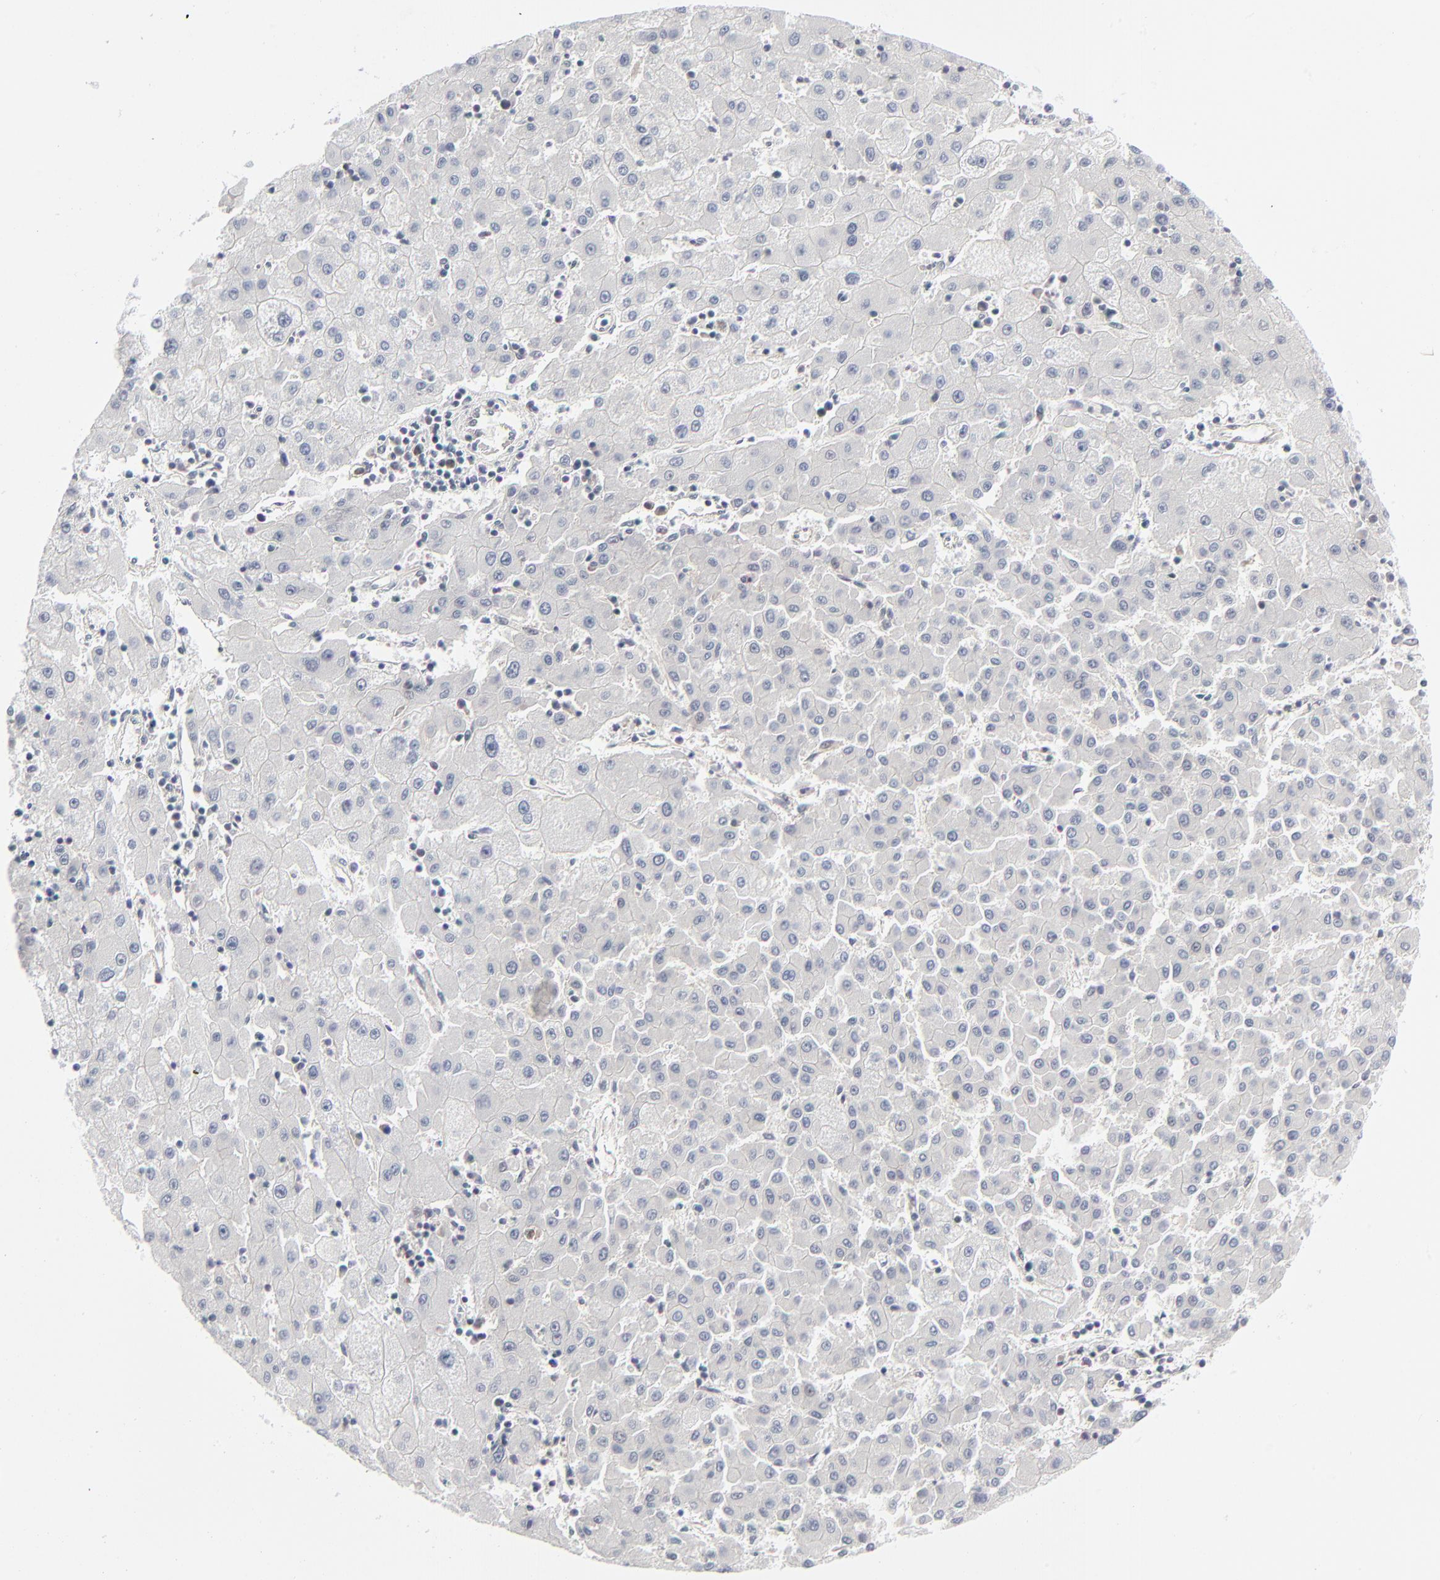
{"staining": {"intensity": "negative", "quantity": "none", "location": "none"}, "tissue": "liver cancer", "cell_type": "Tumor cells", "image_type": "cancer", "snomed": [{"axis": "morphology", "description": "Carcinoma, Hepatocellular, NOS"}, {"axis": "topography", "description": "Liver"}], "caption": "A high-resolution photomicrograph shows immunohistochemistry staining of hepatocellular carcinoma (liver), which reveals no significant expression in tumor cells.", "gene": "RPS6KB1", "patient": {"sex": "male", "age": 72}}